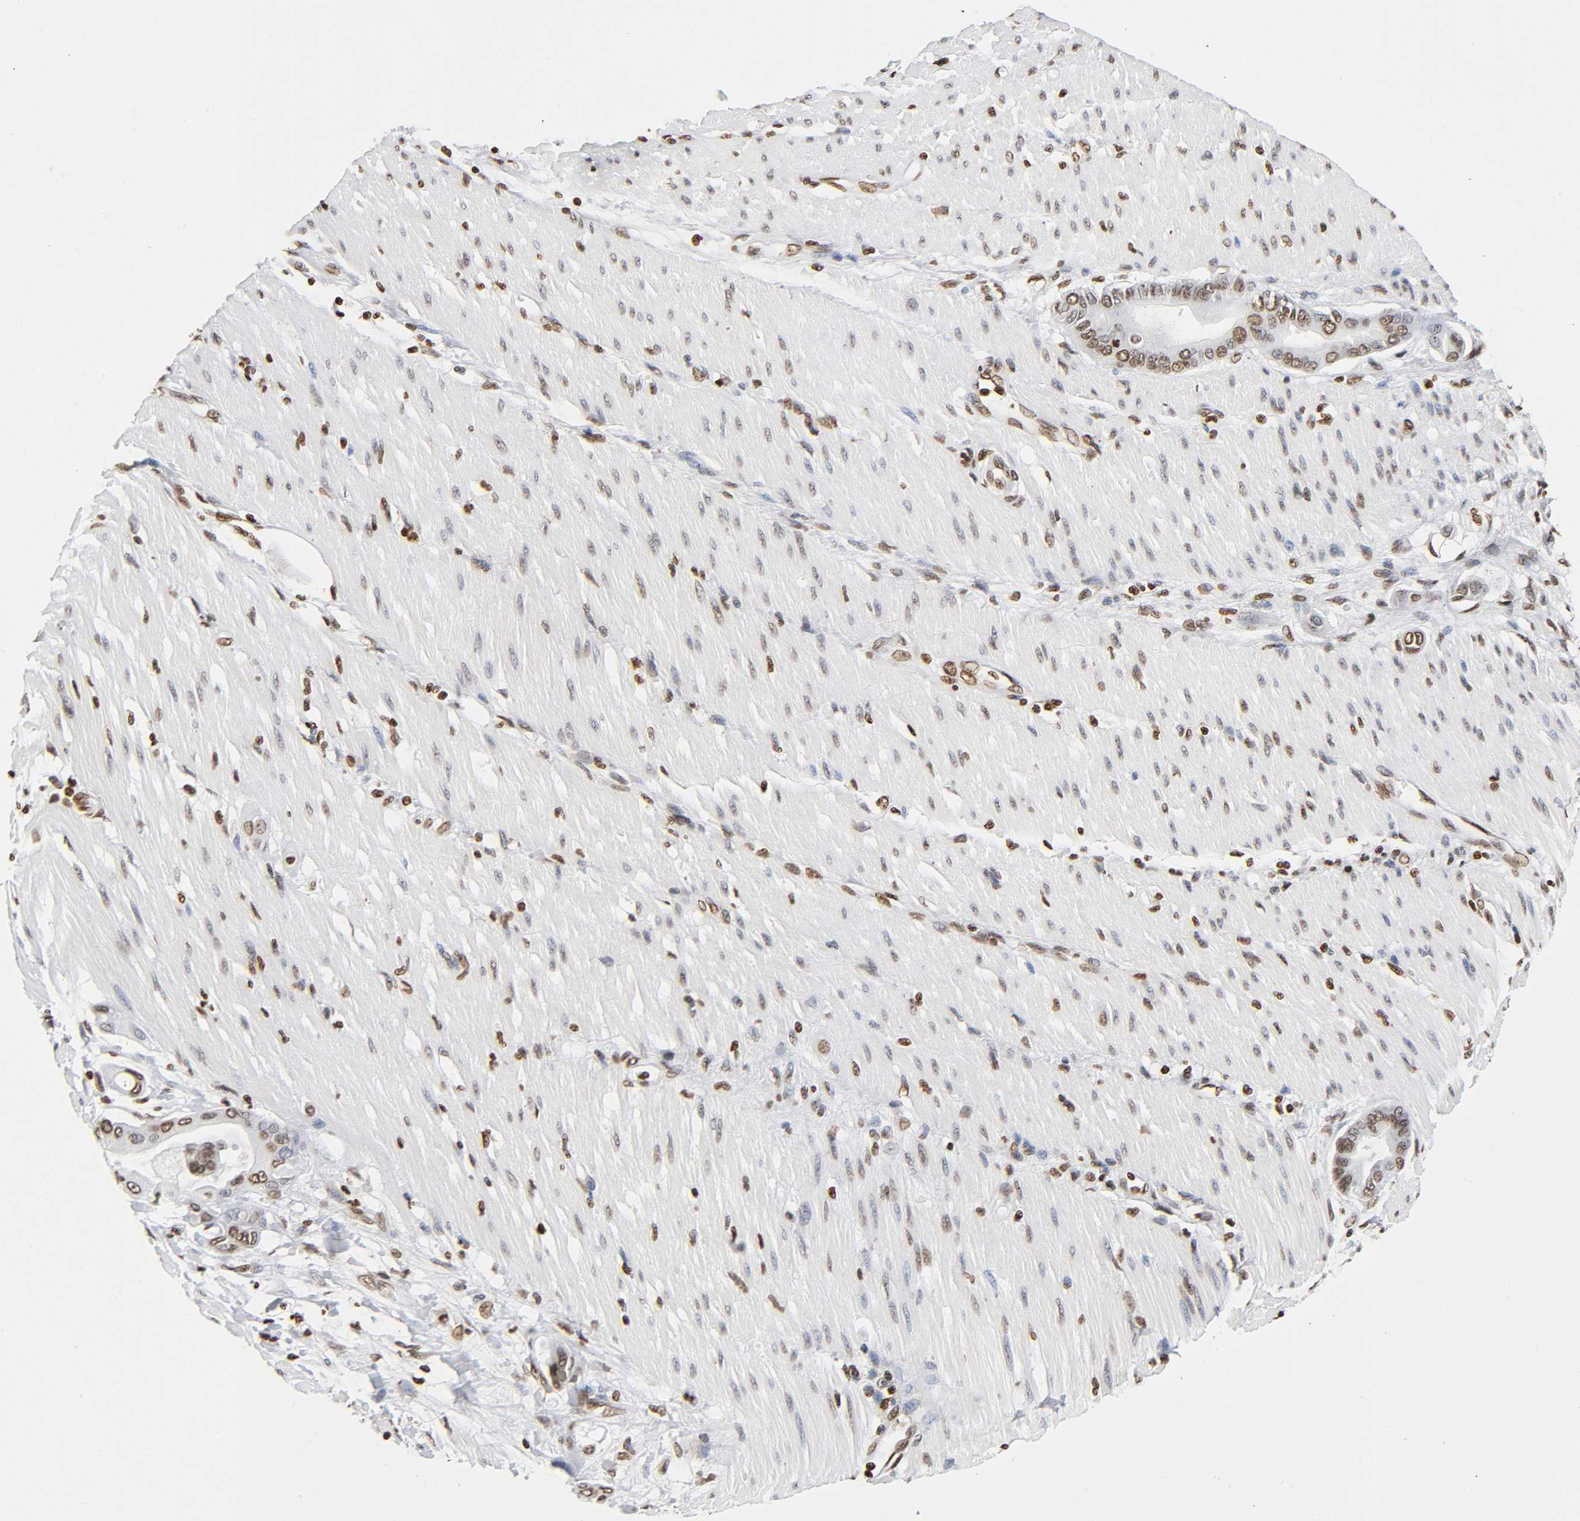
{"staining": {"intensity": "moderate", "quantity": ">75%", "location": "nuclear"}, "tissue": "pancreatic cancer", "cell_type": "Tumor cells", "image_type": "cancer", "snomed": [{"axis": "morphology", "description": "Adenocarcinoma, NOS"}, {"axis": "morphology", "description": "Adenocarcinoma, metastatic, NOS"}, {"axis": "topography", "description": "Lymph node"}, {"axis": "topography", "description": "Pancreas"}, {"axis": "topography", "description": "Duodenum"}], "caption": "Immunohistochemical staining of human adenocarcinoma (pancreatic) reveals moderate nuclear protein expression in about >75% of tumor cells. Immunohistochemistry stains the protein in brown and the nuclei are stained blue.", "gene": "HOXA6", "patient": {"sex": "female", "age": 64}}